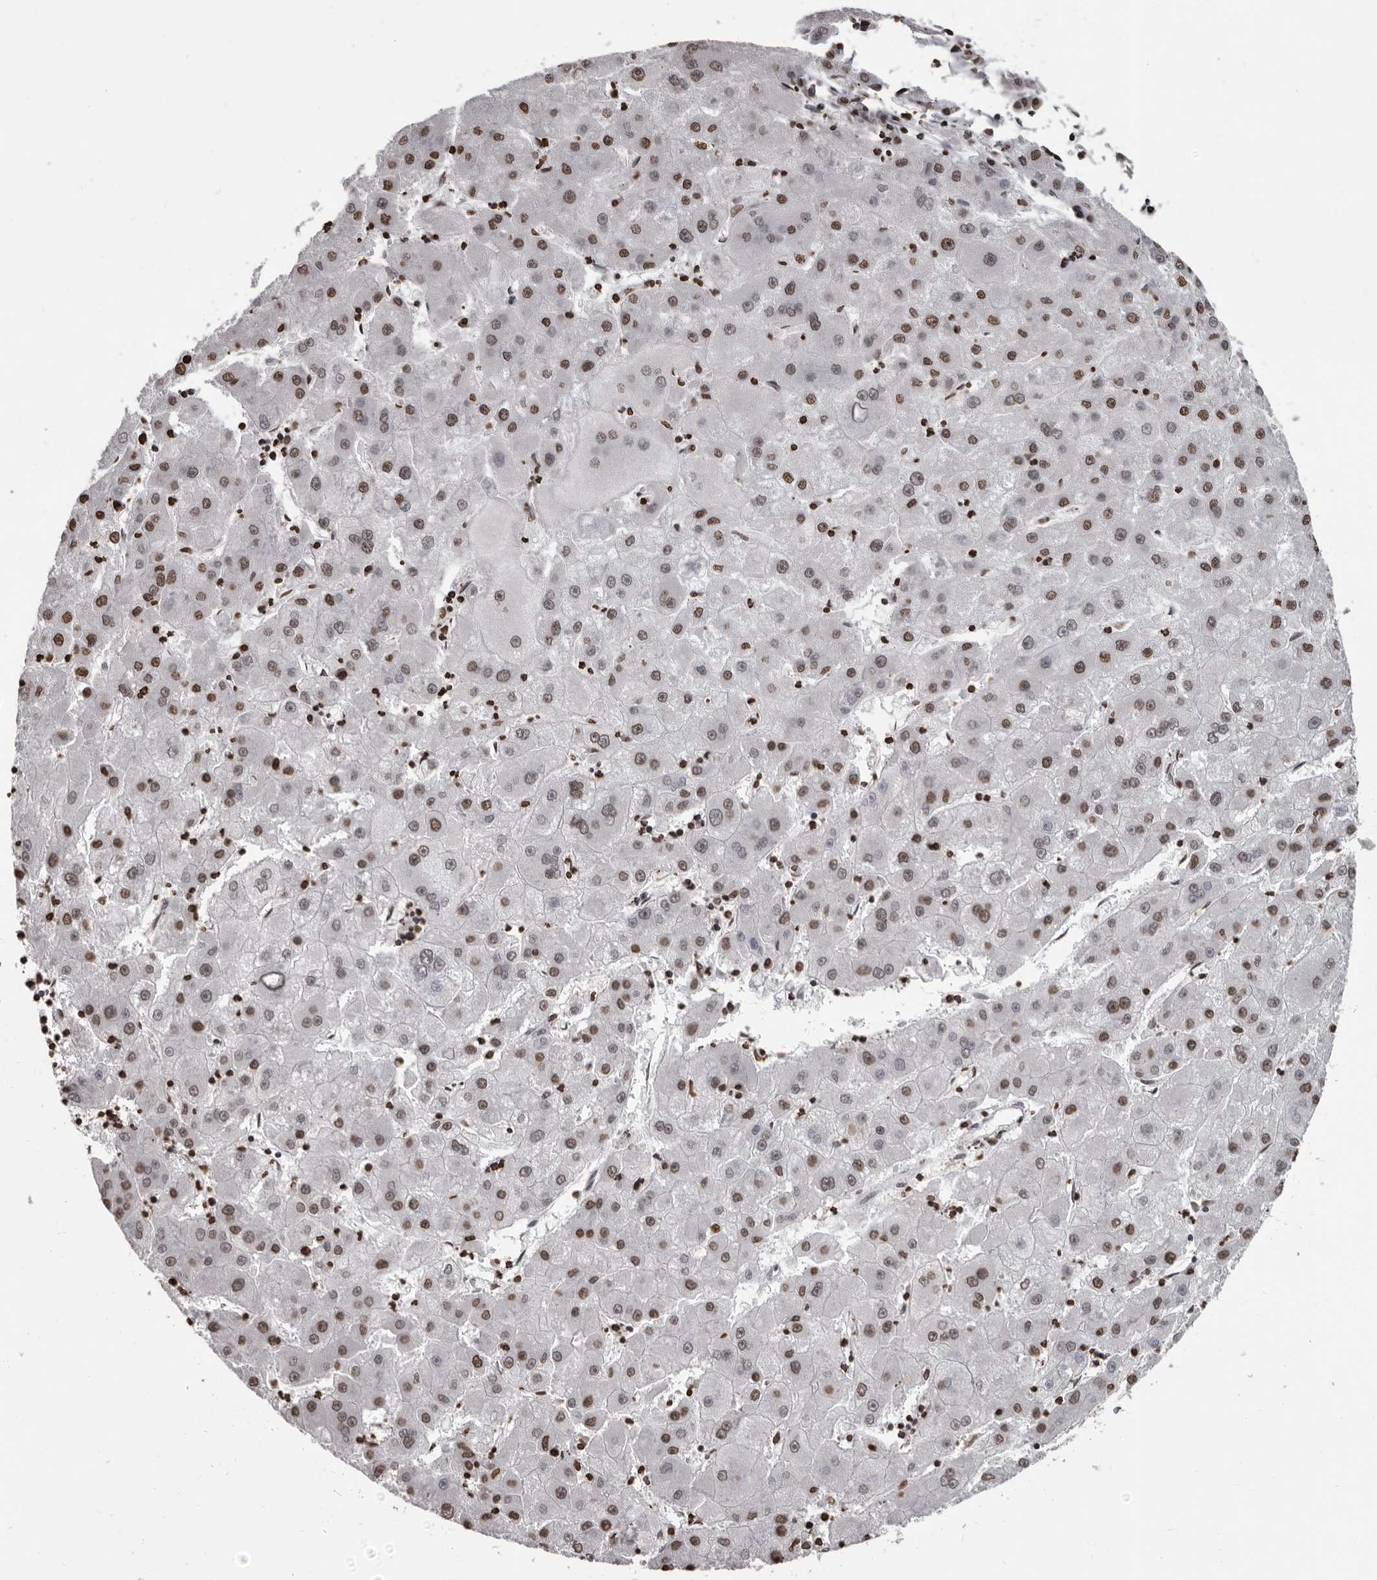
{"staining": {"intensity": "moderate", "quantity": ">75%", "location": "nuclear"}, "tissue": "liver cancer", "cell_type": "Tumor cells", "image_type": "cancer", "snomed": [{"axis": "morphology", "description": "Carcinoma, Hepatocellular, NOS"}, {"axis": "topography", "description": "Liver"}], "caption": "Protein expression analysis of human liver hepatocellular carcinoma reveals moderate nuclear positivity in about >75% of tumor cells. (DAB (3,3'-diaminobenzidine) IHC with brightfield microscopy, high magnification).", "gene": "AHR", "patient": {"sex": "male", "age": 72}}